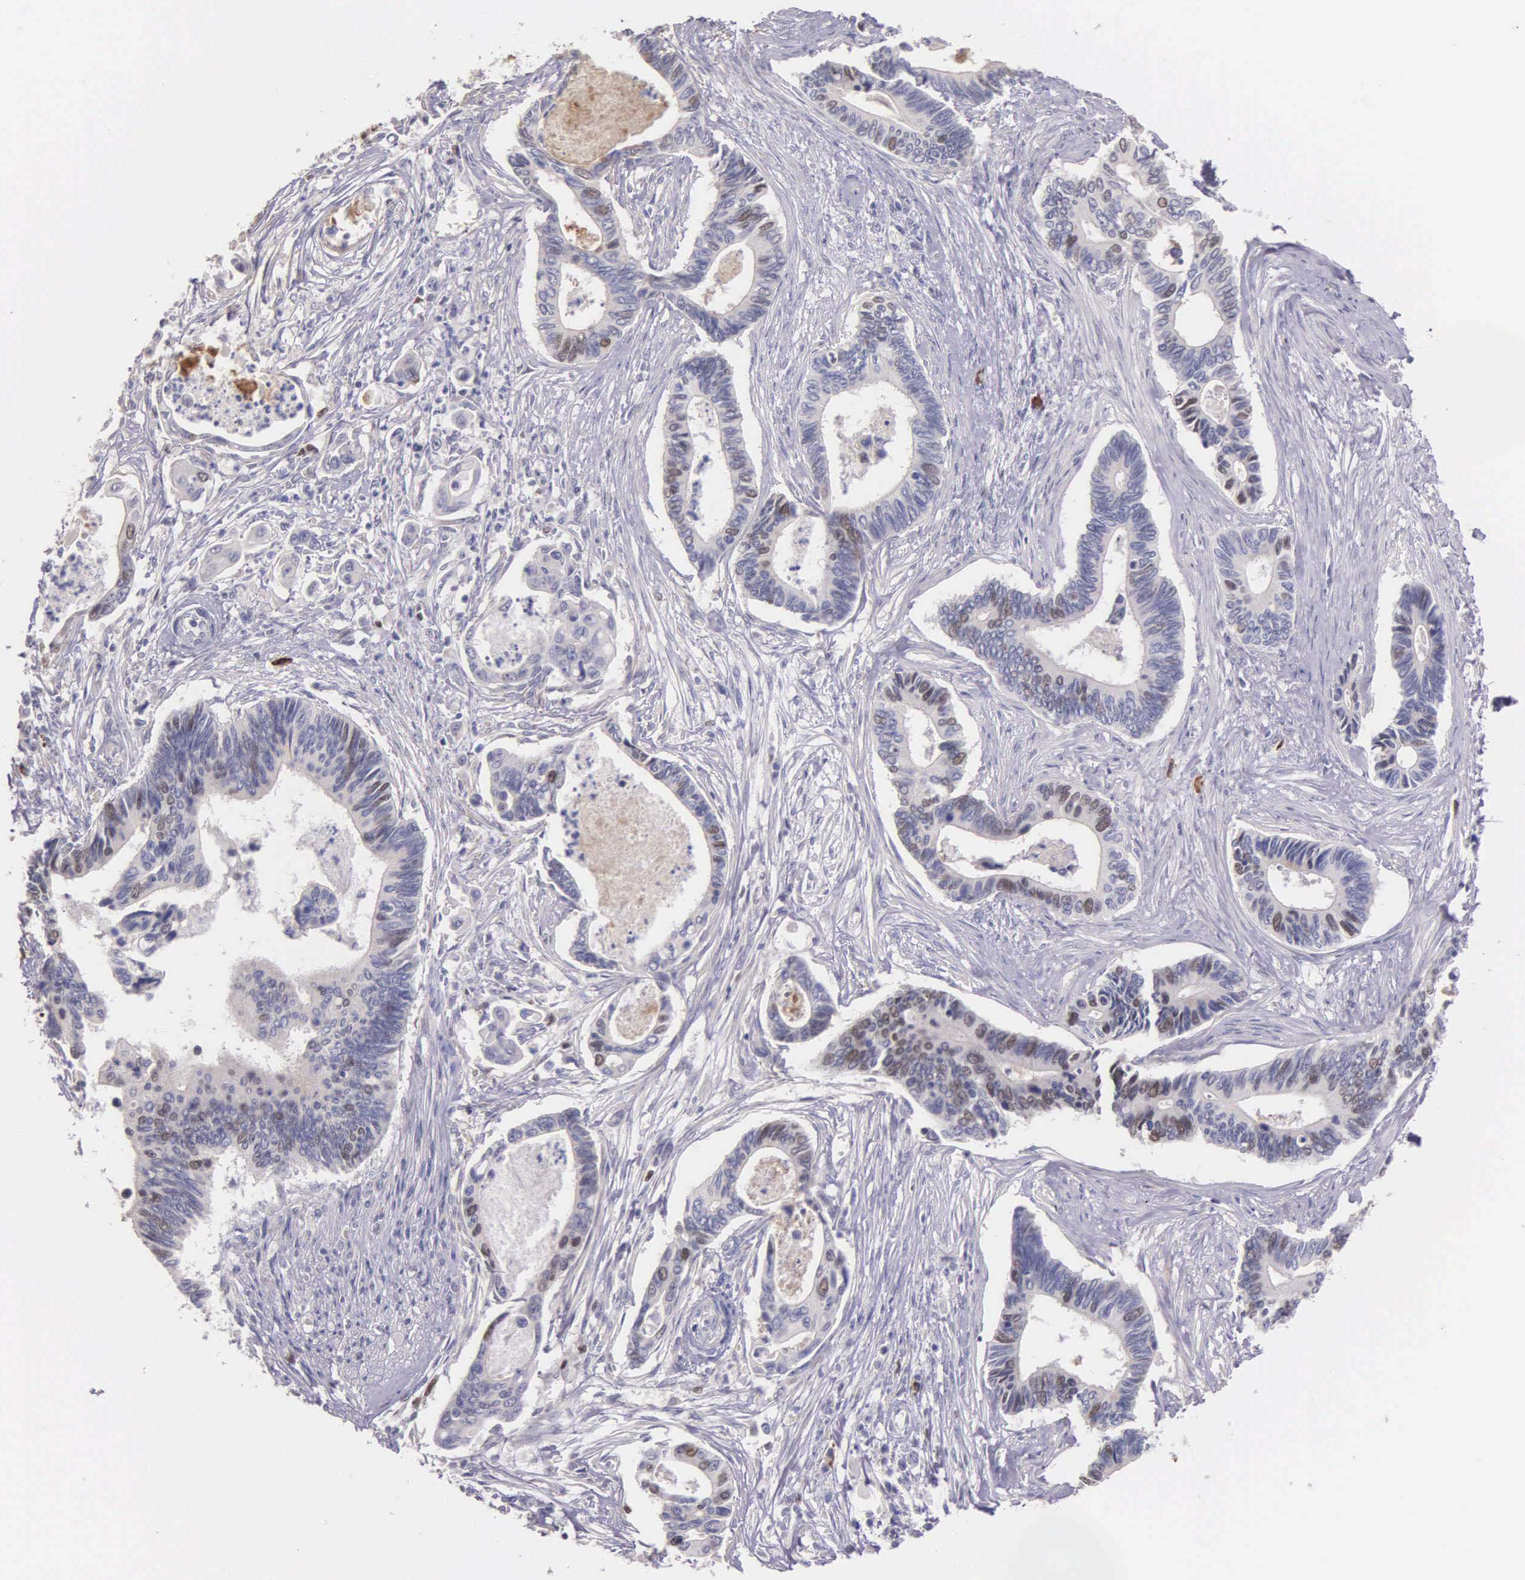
{"staining": {"intensity": "weak", "quantity": "<25%", "location": "nuclear"}, "tissue": "pancreatic cancer", "cell_type": "Tumor cells", "image_type": "cancer", "snomed": [{"axis": "morphology", "description": "Adenocarcinoma, NOS"}, {"axis": "topography", "description": "Pancreas"}], "caption": "An image of adenocarcinoma (pancreatic) stained for a protein shows no brown staining in tumor cells. (Brightfield microscopy of DAB immunohistochemistry at high magnification).", "gene": "MCM5", "patient": {"sex": "female", "age": 70}}